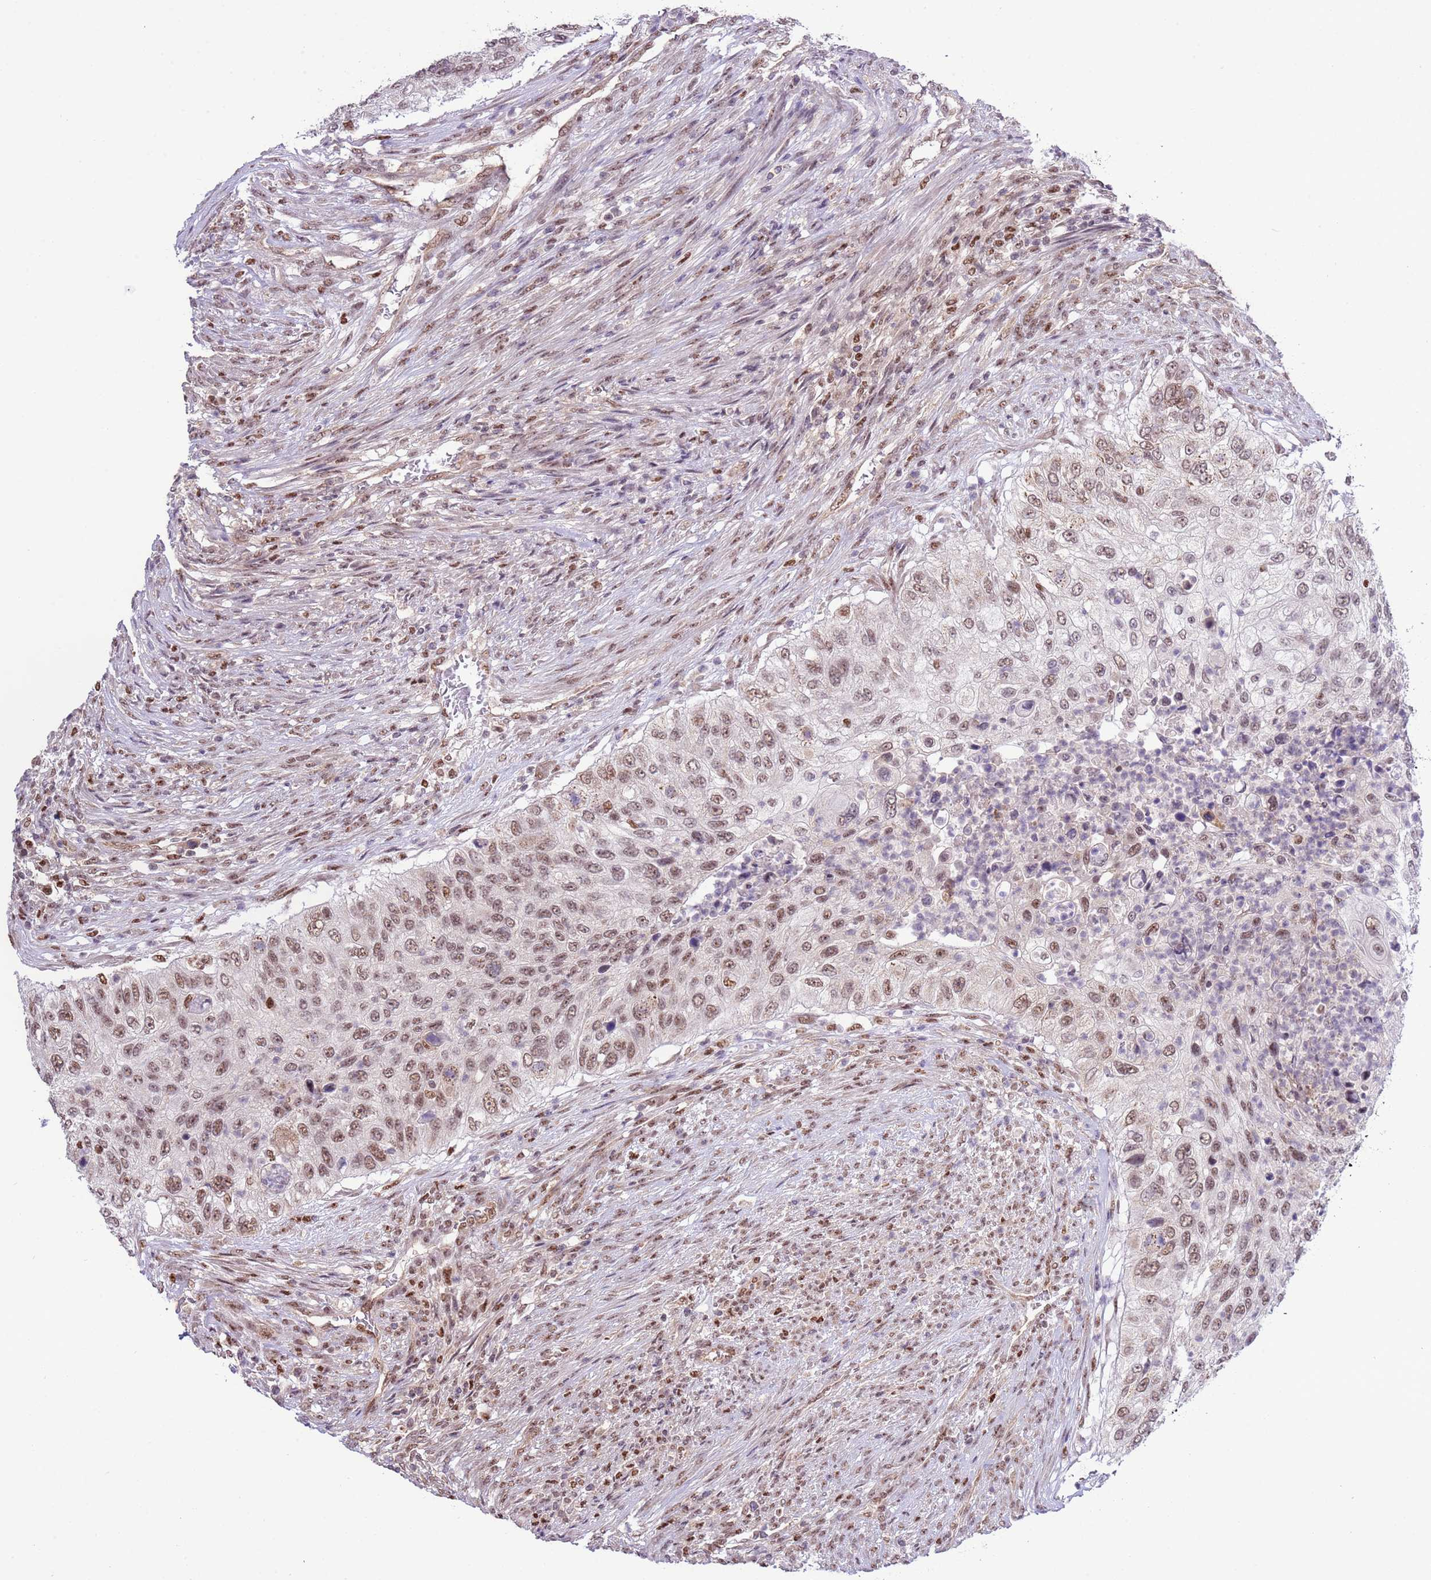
{"staining": {"intensity": "moderate", "quantity": ">75%", "location": "nuclear"}, "tissue": "urothelial cancer", "cell_type": "Tumor cells", "image_type": "cancer", "snomed": [{"axis": "morphology", "description": "Urothelial carcinoma, High grade"}, {"axis": "topography", "description": "Urinary bladder"}], "caption": "The histopathology image demonstrates a brown stain indicating the presence of a protein in the nuclear of tumor cells in high-grade urothelial carcinoma.", "gene": "PRPF6", "patient": {"sex": "female", "age": 60}}